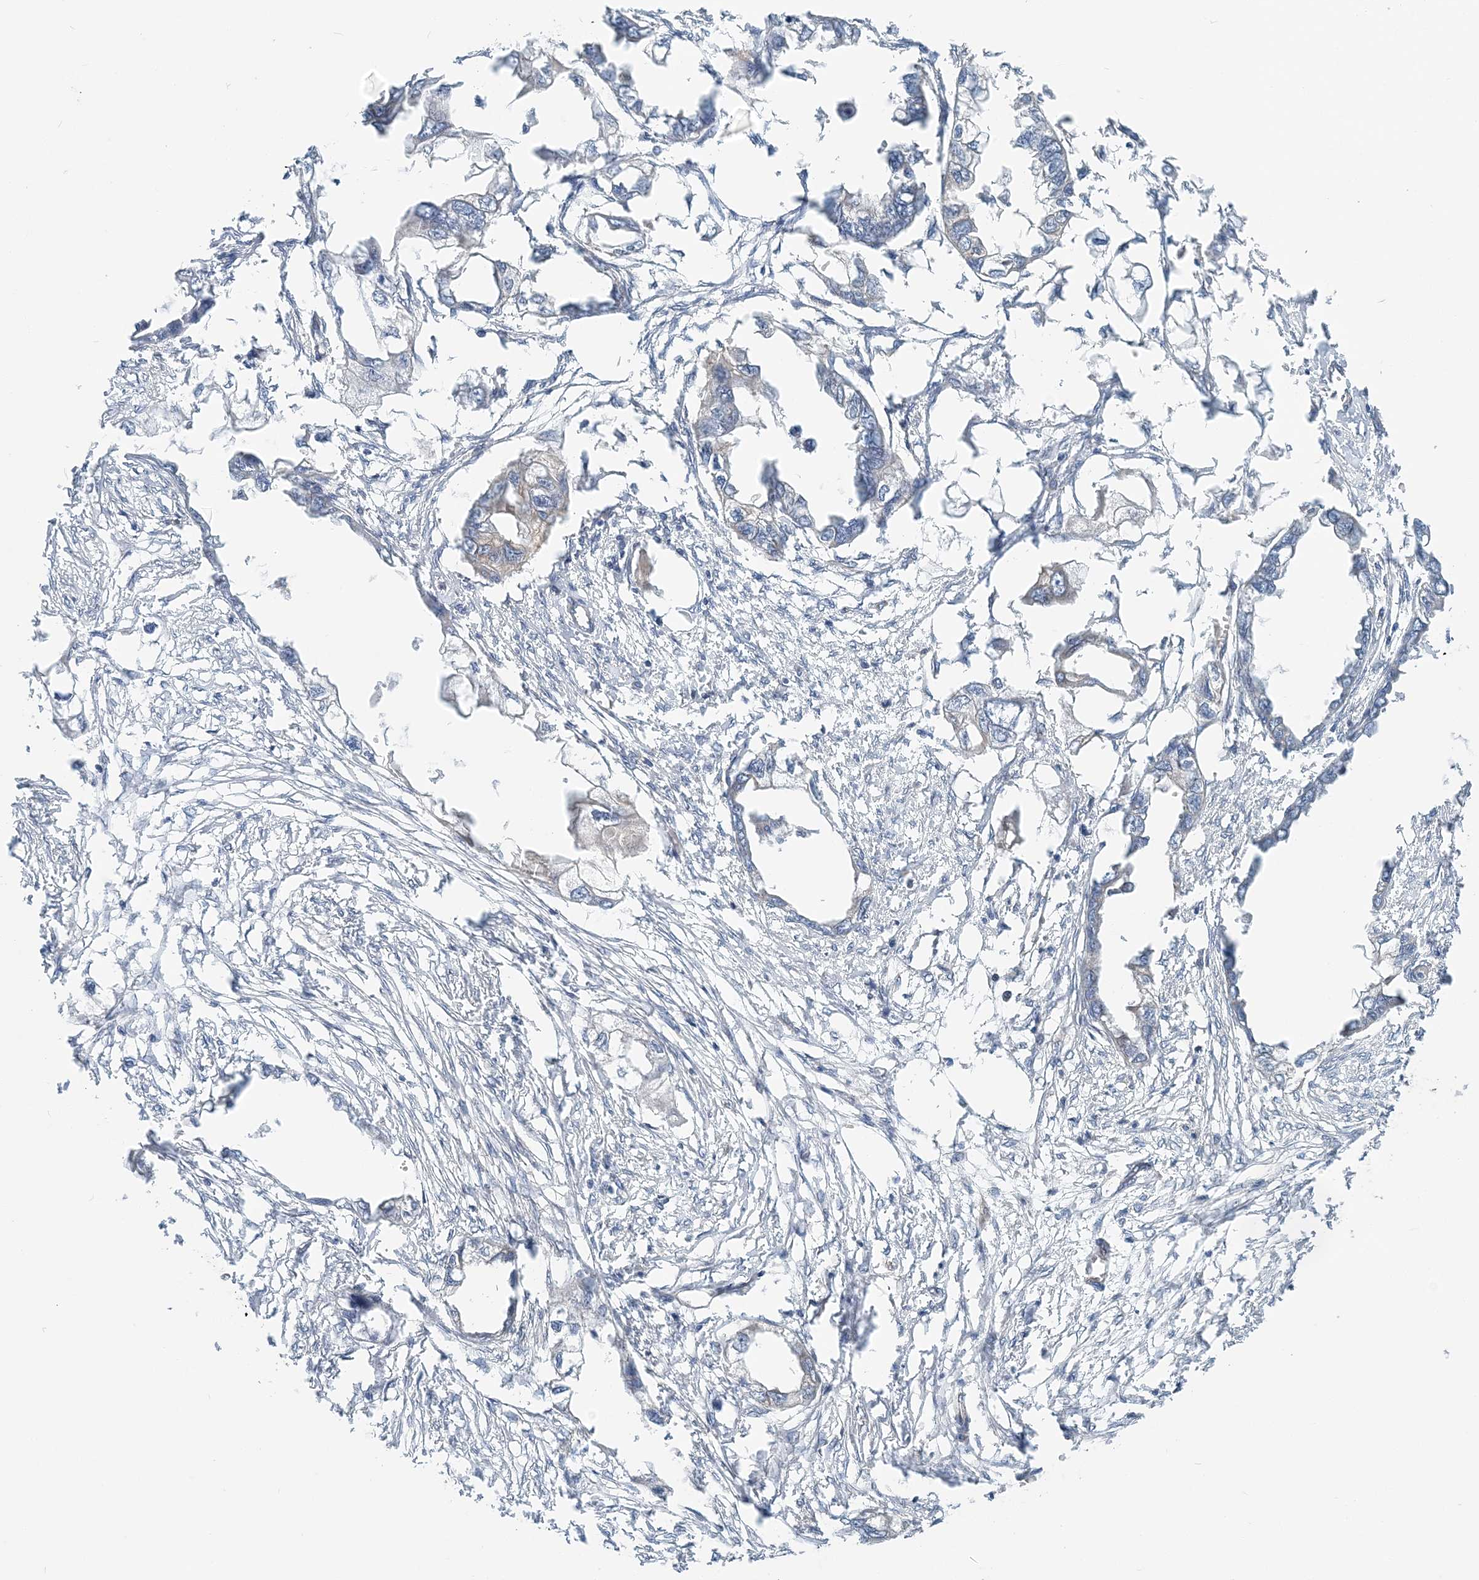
{"staining": {"intensity": "negative", "quantity": "none", "location": "none"}, "tissue": "endometrial cancer", "cell_type": "Tumor cells", "image_type": "cancer", "snomed": [{"axis": "morphology", "description": "Adenocarcinoma, NOS"}, {"axis": "morphology", "description": "Adenocarcinoma, metastatic, NOS"}, {"axis": "topography", "description": "Adipose tissue"}, {"axis": "topography", "description": "Endometrium"}], "caption": "This is a micrograph of immunohistochemistry staining of metastatic adenocarcinoma (endometrial), which shows no staining in tumor cells.", "gene": "MOB4", "patient": {"sex": "female", "age": 67}}